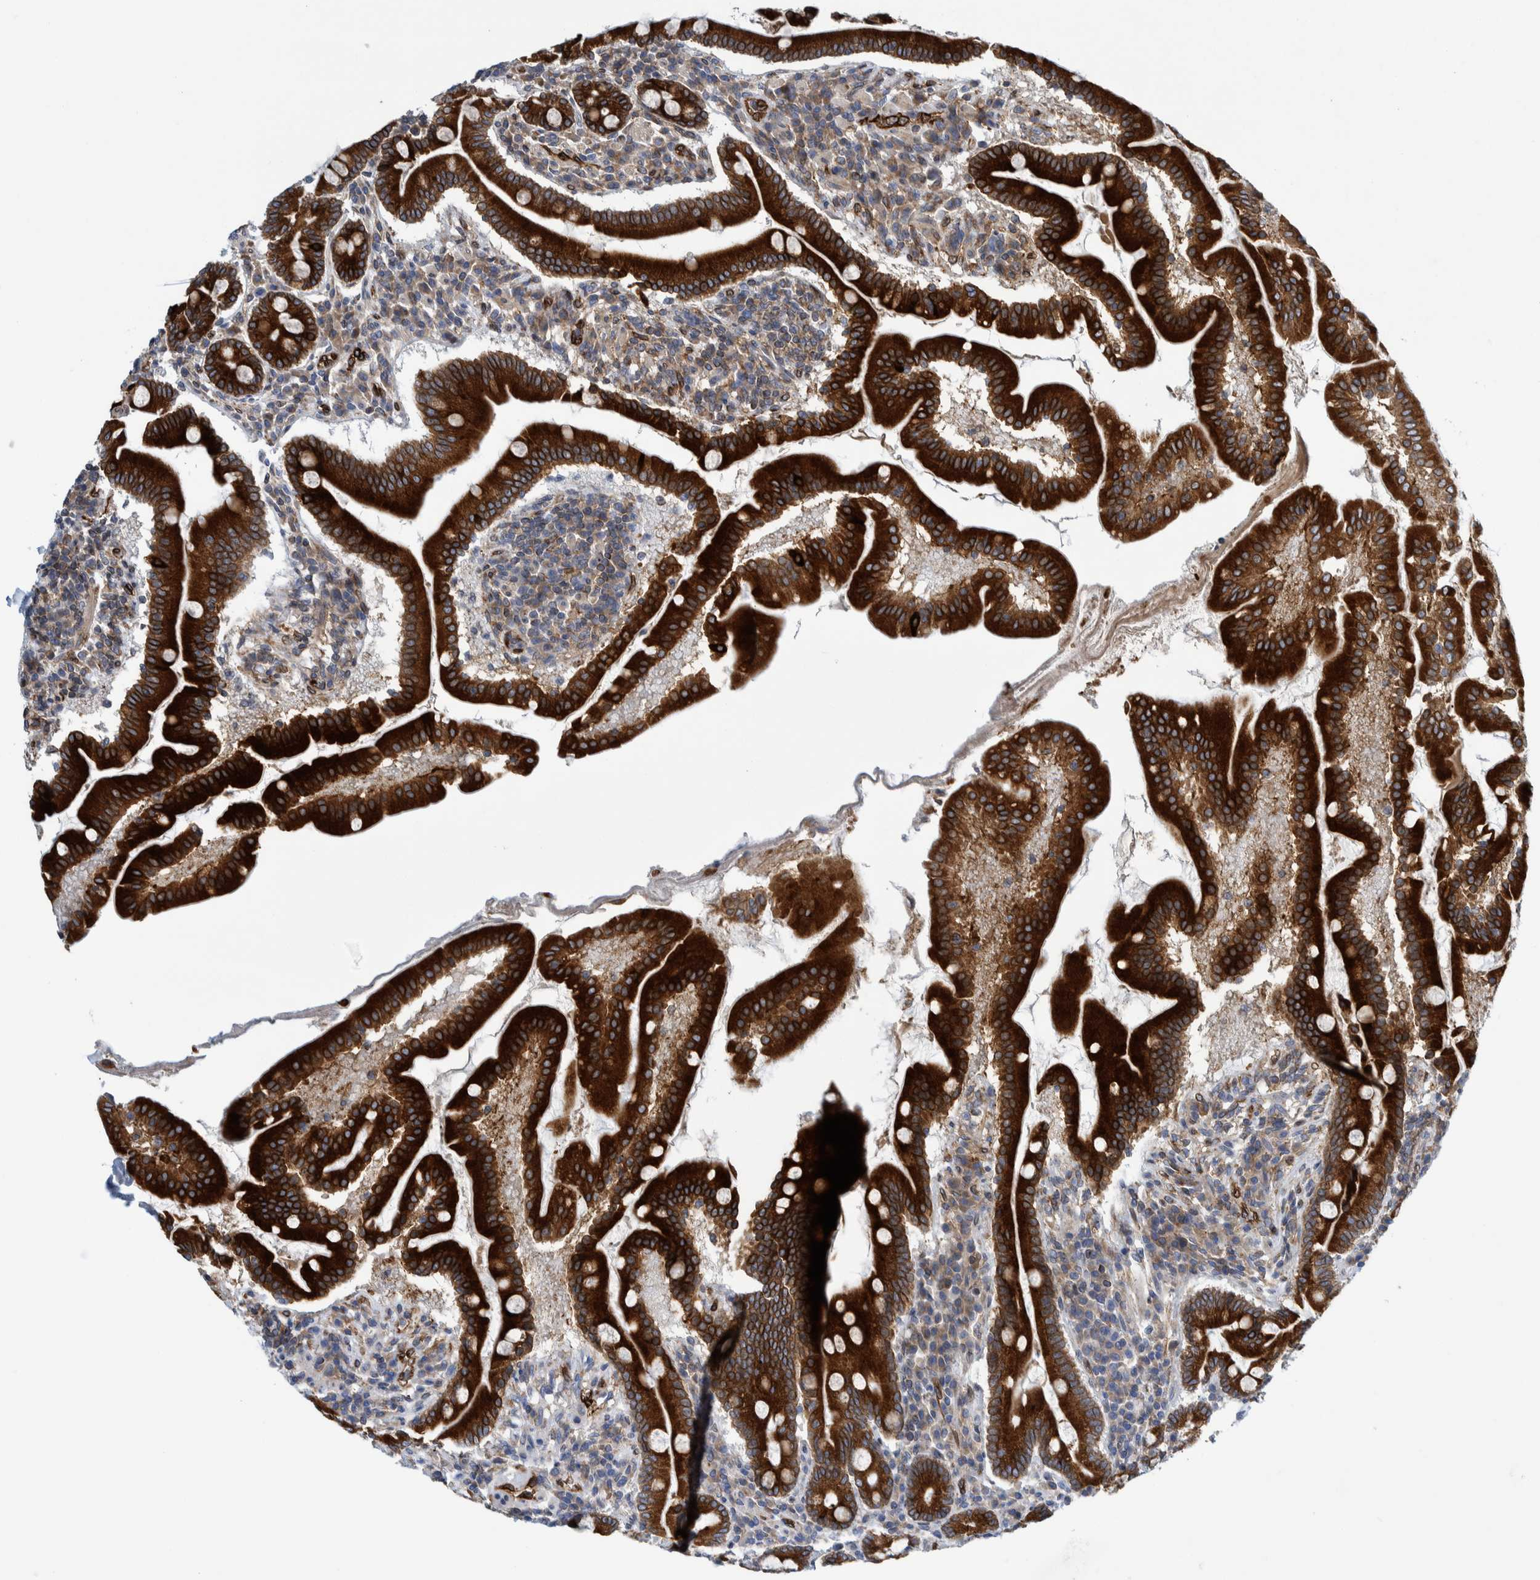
{"staining": {"intensity": "strong", "quantity": ">75%", "location": "cytoplasmic/membranous"}, "tissue": "duodenum", "cell_type": "Glandular cells", "image_type": "normal", "snomed": [{"axis": "morphology", "description": "Normal tissue, NOS"}, {"axis": "topography", "description": "Duodenum"}], "caption": "Immunohistochemistry of benign duodenum exhibits high levels of strong cytoplasmic/membranous positivity in approximately >75% of glandular cells. Using DAB (brown) and hematoxylin (blue) stains, captured at high magnification using brightfield microscopy.", "gene": "THEM6", "patient": {"sex": "male", "age": 50}}